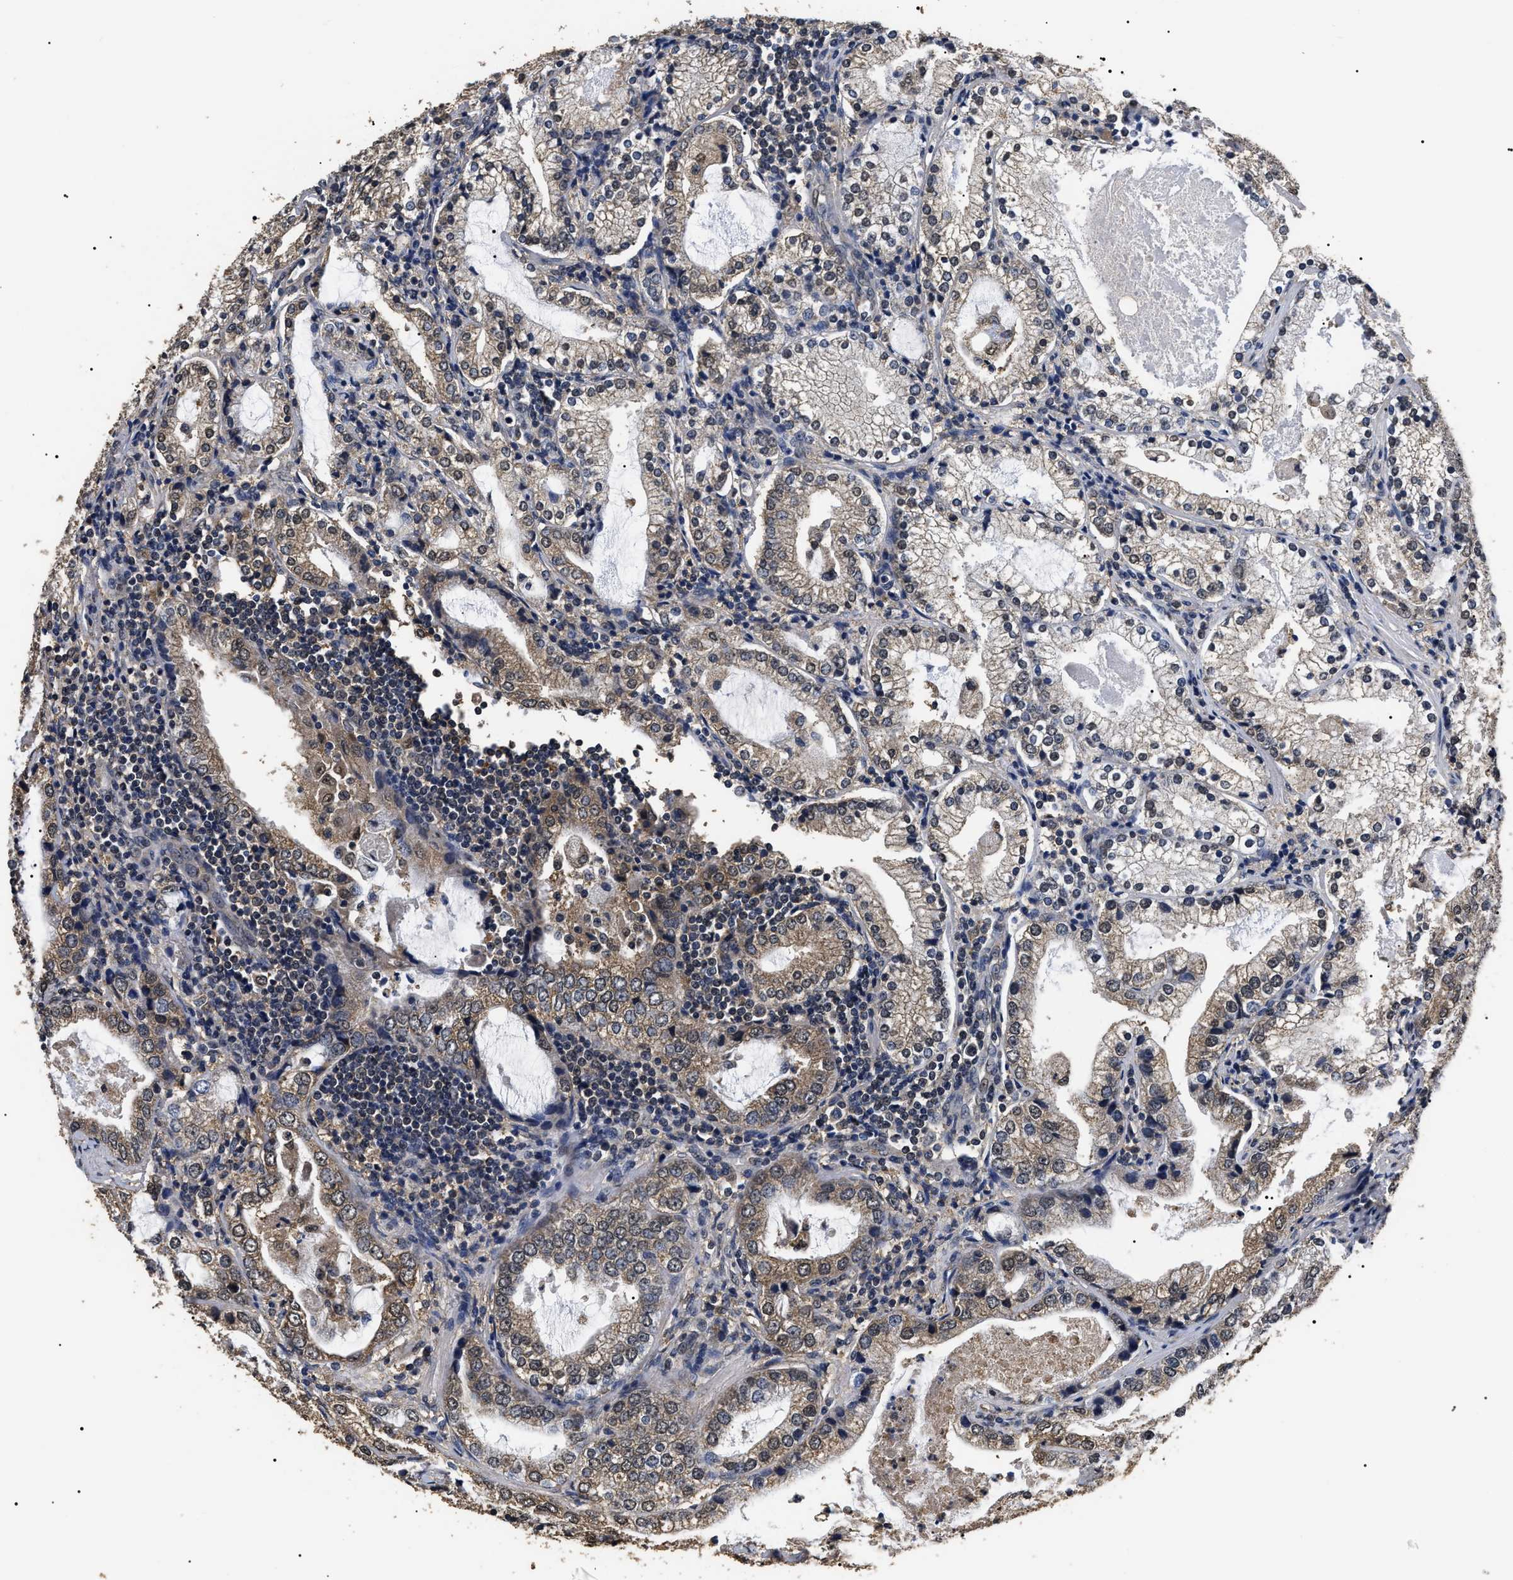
{"staining": {"intensity": "weak", "quantity": "<25%", "location": "cytoplasmic/membranous"}, "tissue": "prostate cancer", "cell_type": "Tumor cells", "image_type": "cancer", "snomed": [{"axis": "morphology", "description": "Adenocarcinoma, High grade"}, {"axis": "topography", "description": "Prostate"}], "caption": "High power microscopy image of an immunohistochemistry image of prostate cancer (high-grade adenocarcinoma), revealing no significant positivity in tumor cells. The staining is performed using DAB brown chromogen with nuclei counter-stained in using hematoxylin.", "gene": "PSMD8", "patient": {"sex": "male", "age": 63}}